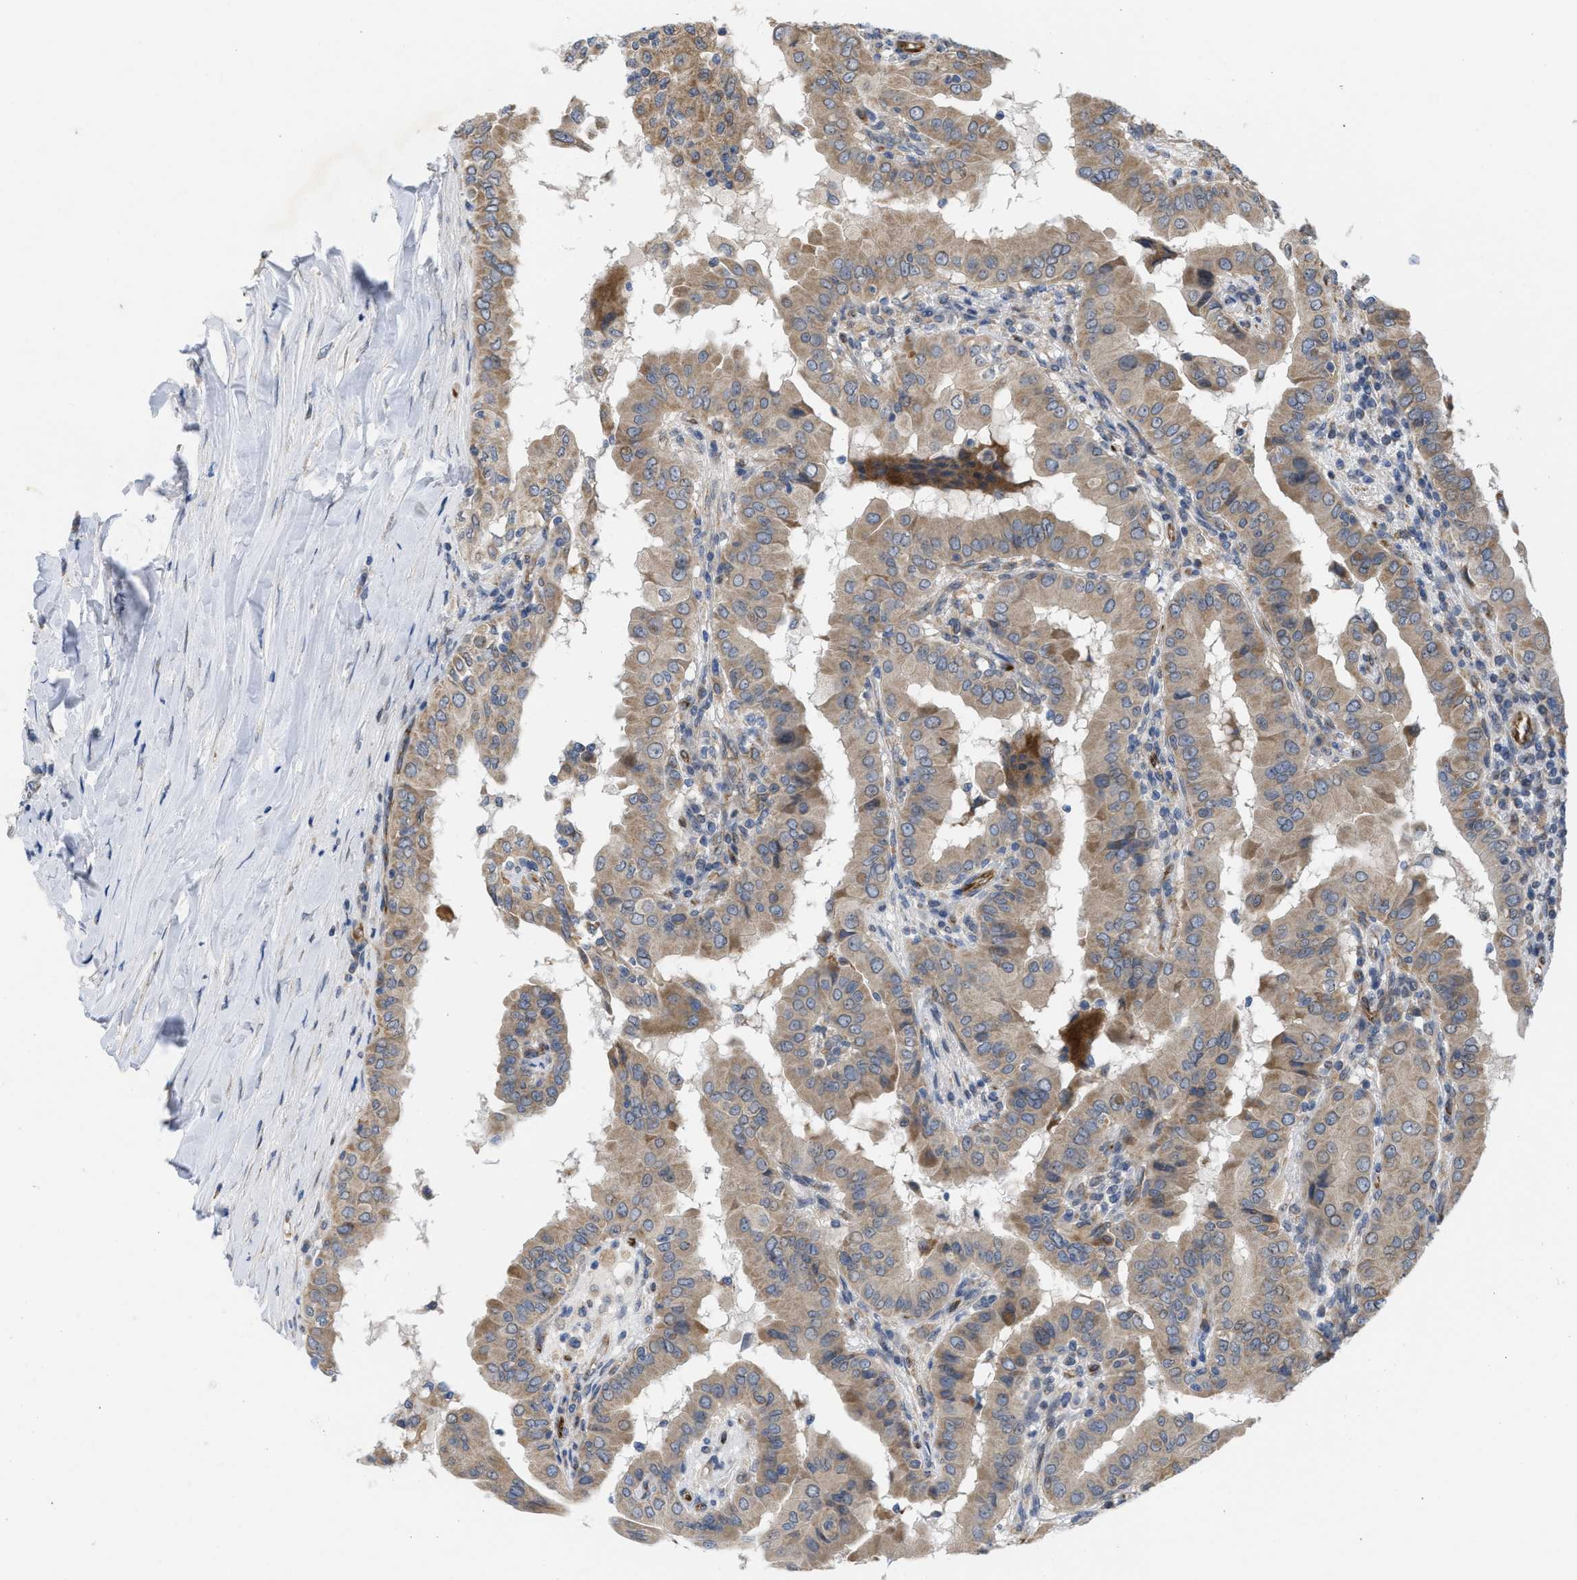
{"staining": {"intensity": "moderate", "quantity": ">75%", "location": "cytoplasmic/membranous"}, "tissue": "thyroid cancer", "cell_type": "Tumor cells", "image_type": "cancer", "snomed": [{"axis": "morphology", "description": "Papillary adenocarcinoma, NOS"}, {"axis": "topography", "description": "Thyroid gland"}], "caption": "Immunohistochemical staining of human papillary adenocarcinoma (thyroid) exhibits moderate cytoplasmic/membranous protein staining in approximately >75% of tumor cells. The protein of interest is stained brown, and the nuclei are stained in blue (DAB IHC with brightfield microscopy, high magnification).", "gene": "EOGT", "patient": {"sex": "male", "age": 33}}